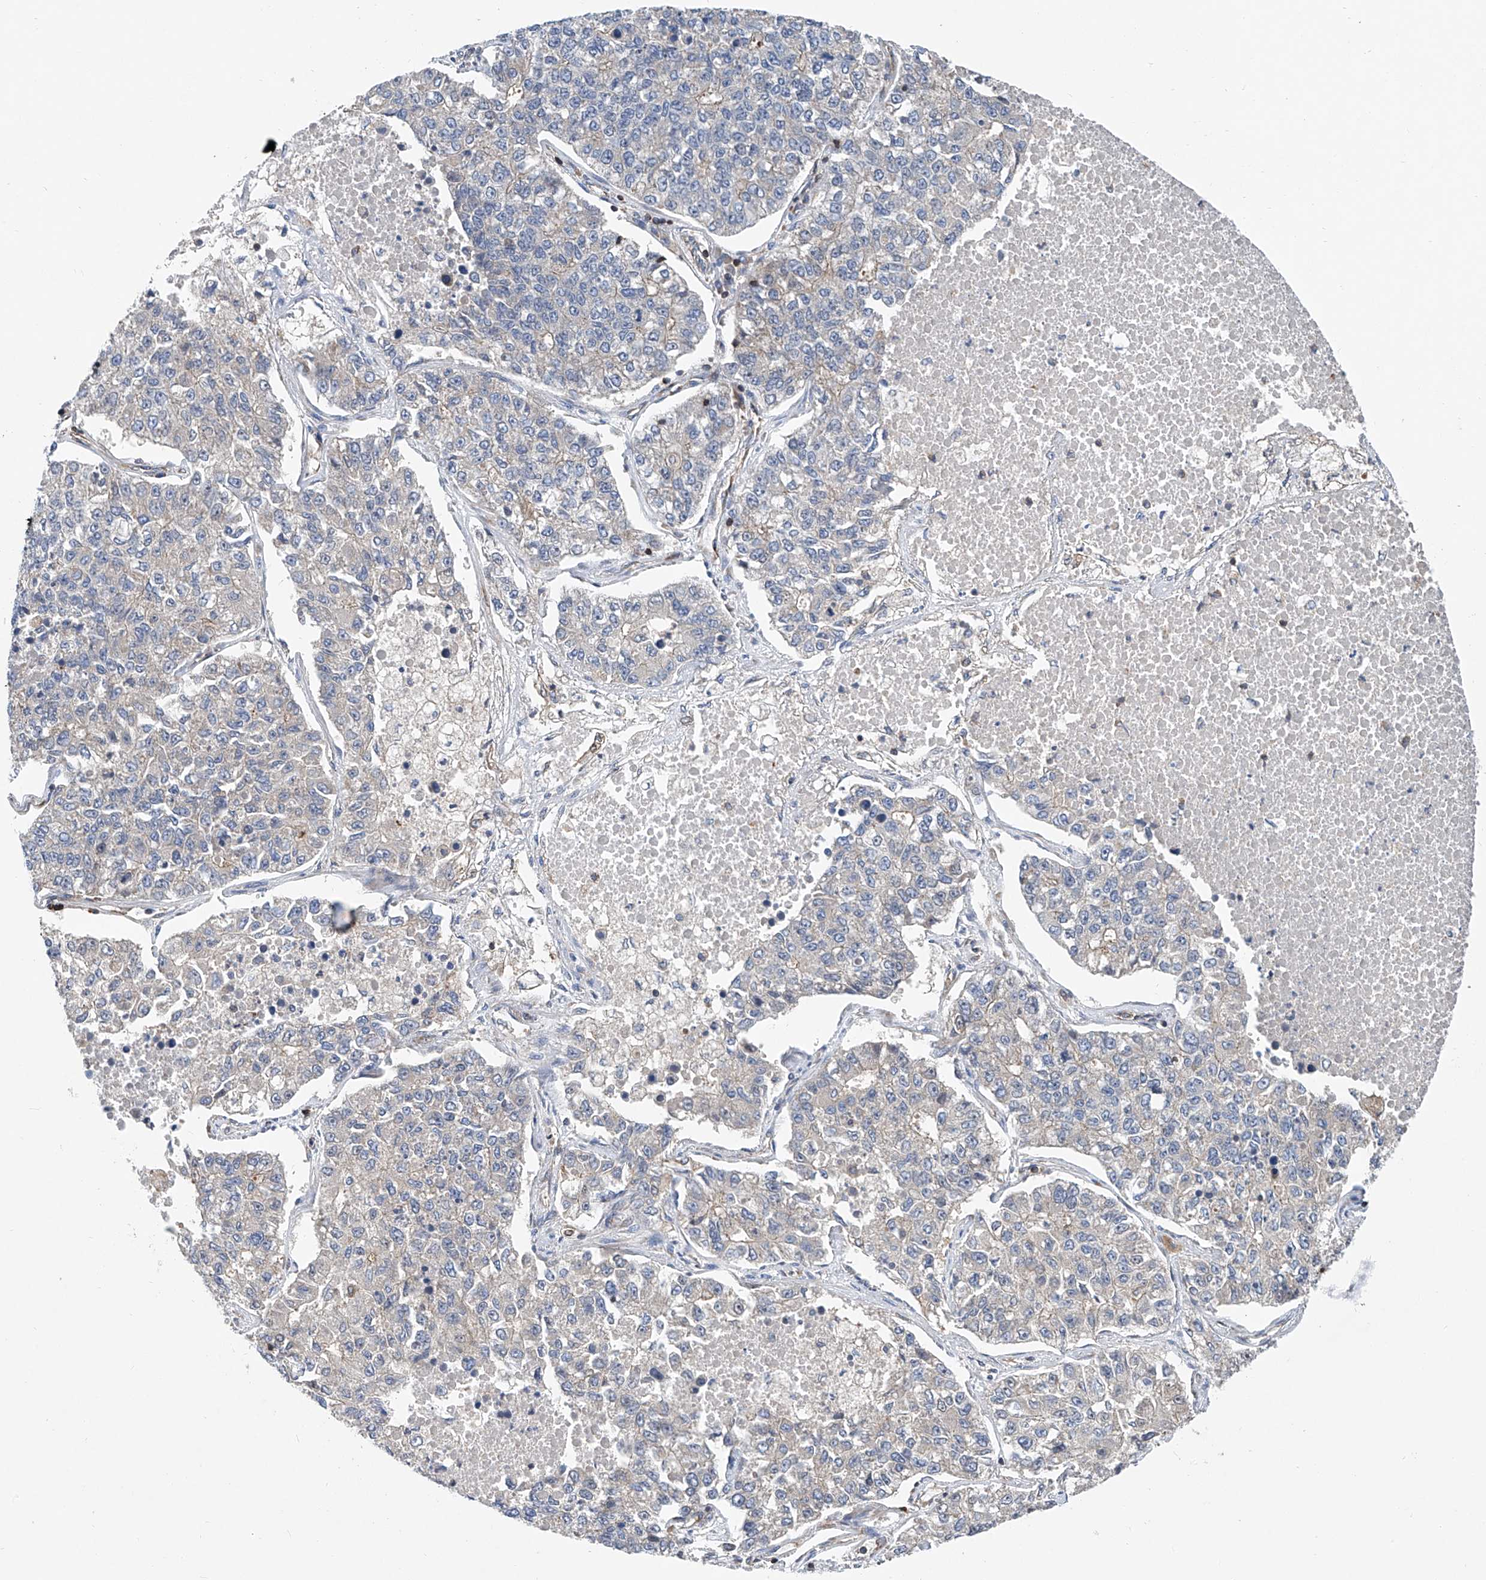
{"staining": {"intensity": "negative", "quantity": "none", "location": "none"}, "tissue": "lung cancer", "cell_type": "Tumor cells", "image_type": "cancer", "snomed": [{"axis": "morphology", "description": "Adenocarcinoma, NOS"}, {"axis": "topography", "description": "Lung"}], "caption": "Immunohistochemical staining of adenocarcinoma (lung) exhibits no significant staining in tumor cells.", "gene": "TRIM38", "patient": {"sex": "male", "age": 49}}